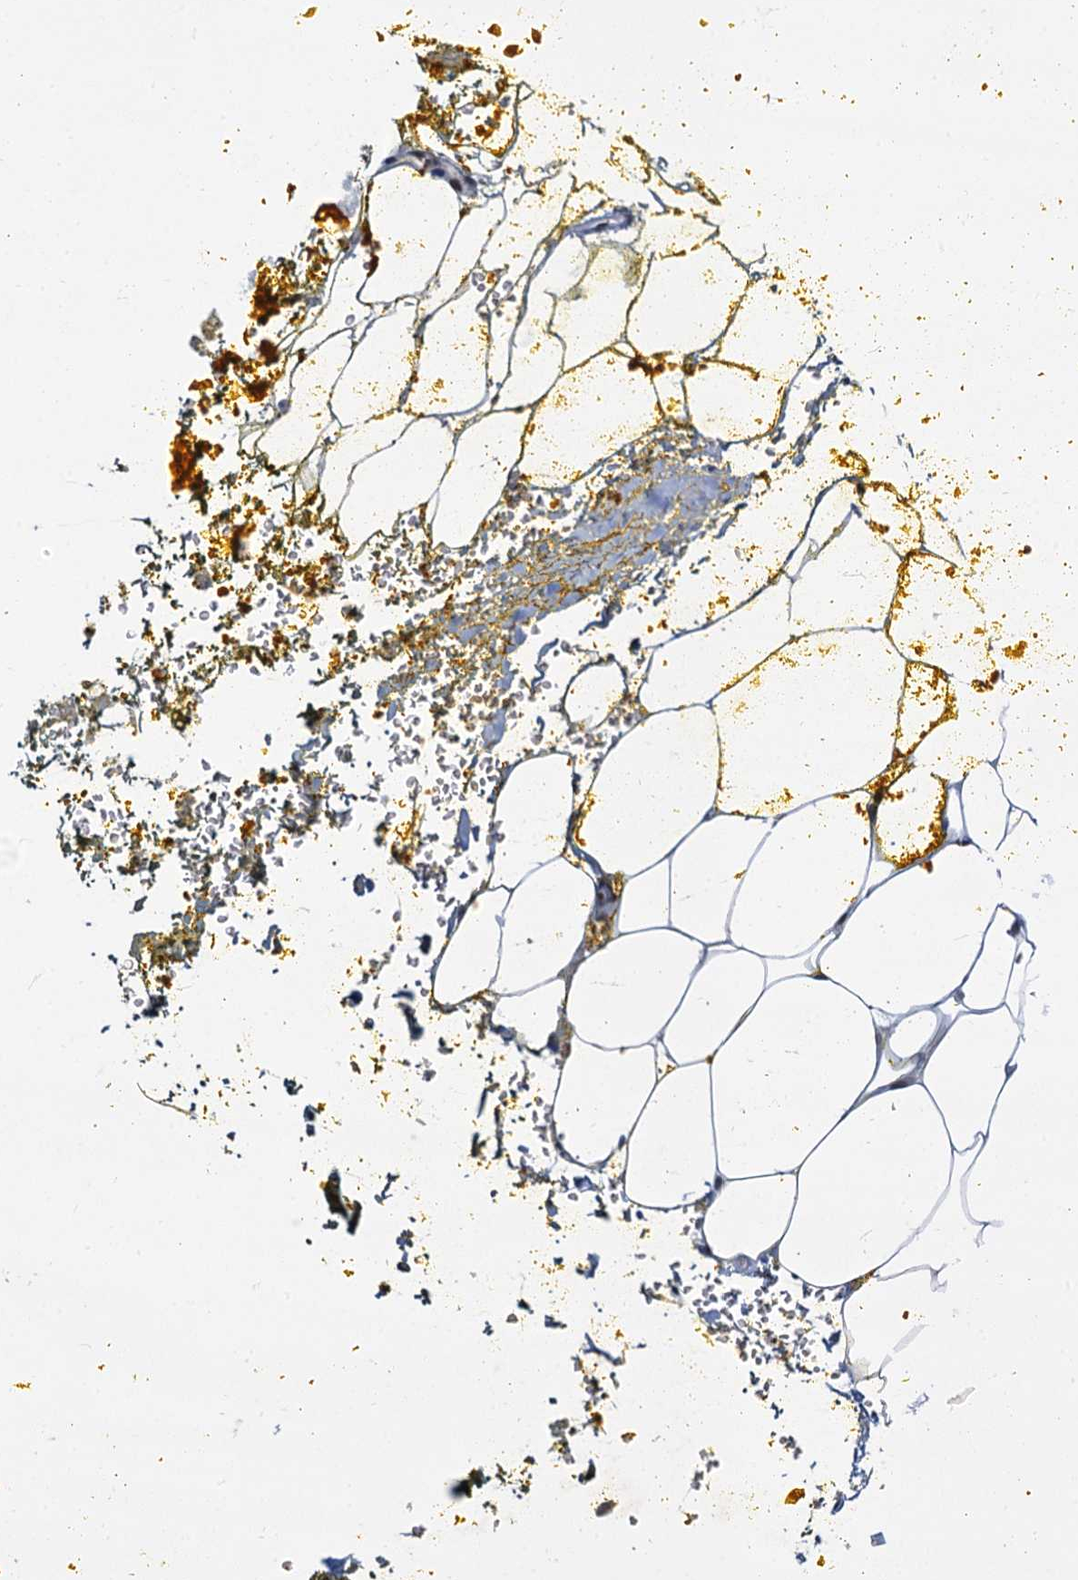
{"staining": {"intensity": "negative", "quantity": "none", "location": "none"}, "tissue": "adipose tissue", "cell_type": "Adipocytes", "image_type": "normal", "snomed": [{"axis": "morphology", "description": "Normal tissue, NOS"}, {"axis": "morphology", "description": "Adenocarcinoma, Low grade"}, {"axis": "topography", "description": "Prostate"}, {"axis": "topography", "description": "Peripheral nerve tissue"}], "caption": "A photomicrograph of adipose tissue stained for a protein displays no brown staining in adipocytes.", "gene": "PRSS35", "patient": {"sex": "male", "age": 63}}